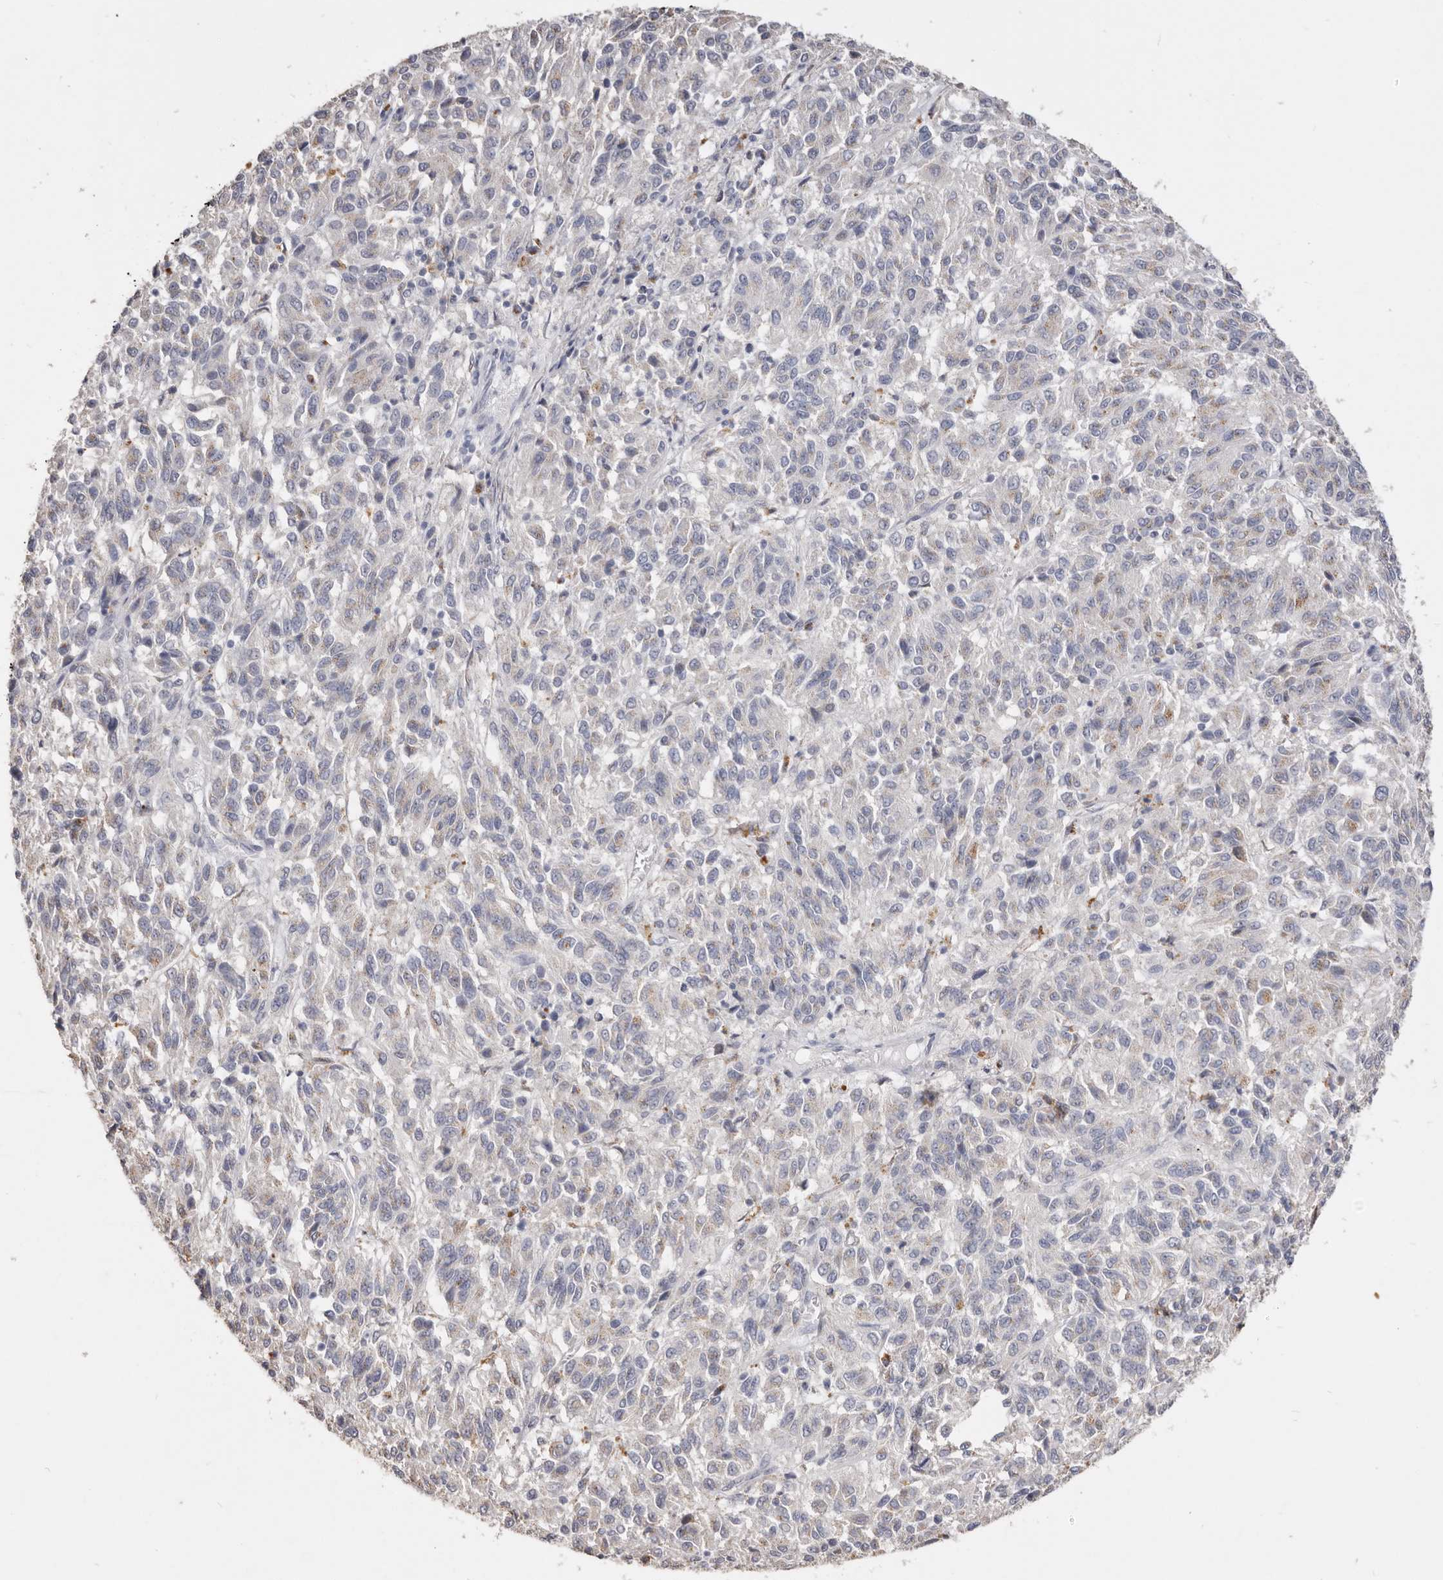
{"staining": {"intensity": "moderate", "quantity": "<25%", "location": "cytoplasmic/membranous"}, "tissue": "melanoma", "cell_type": "Tumor cells", "image_type": "cancer", "snomed": [{"axis": "morphology", "description": "Malignant melanoma, Metastatic site"}, {"axis": "topography", "description": "Lung"}], "caption": "IHC micrograph of melanoma stained for a protein (brown), which reveals low levels of moderate cytoplasmic/membranous expression in approximately <25% of tumor cells.", "gene": "LGALS7B", "patient": {"sex": "male", "age": 64}}